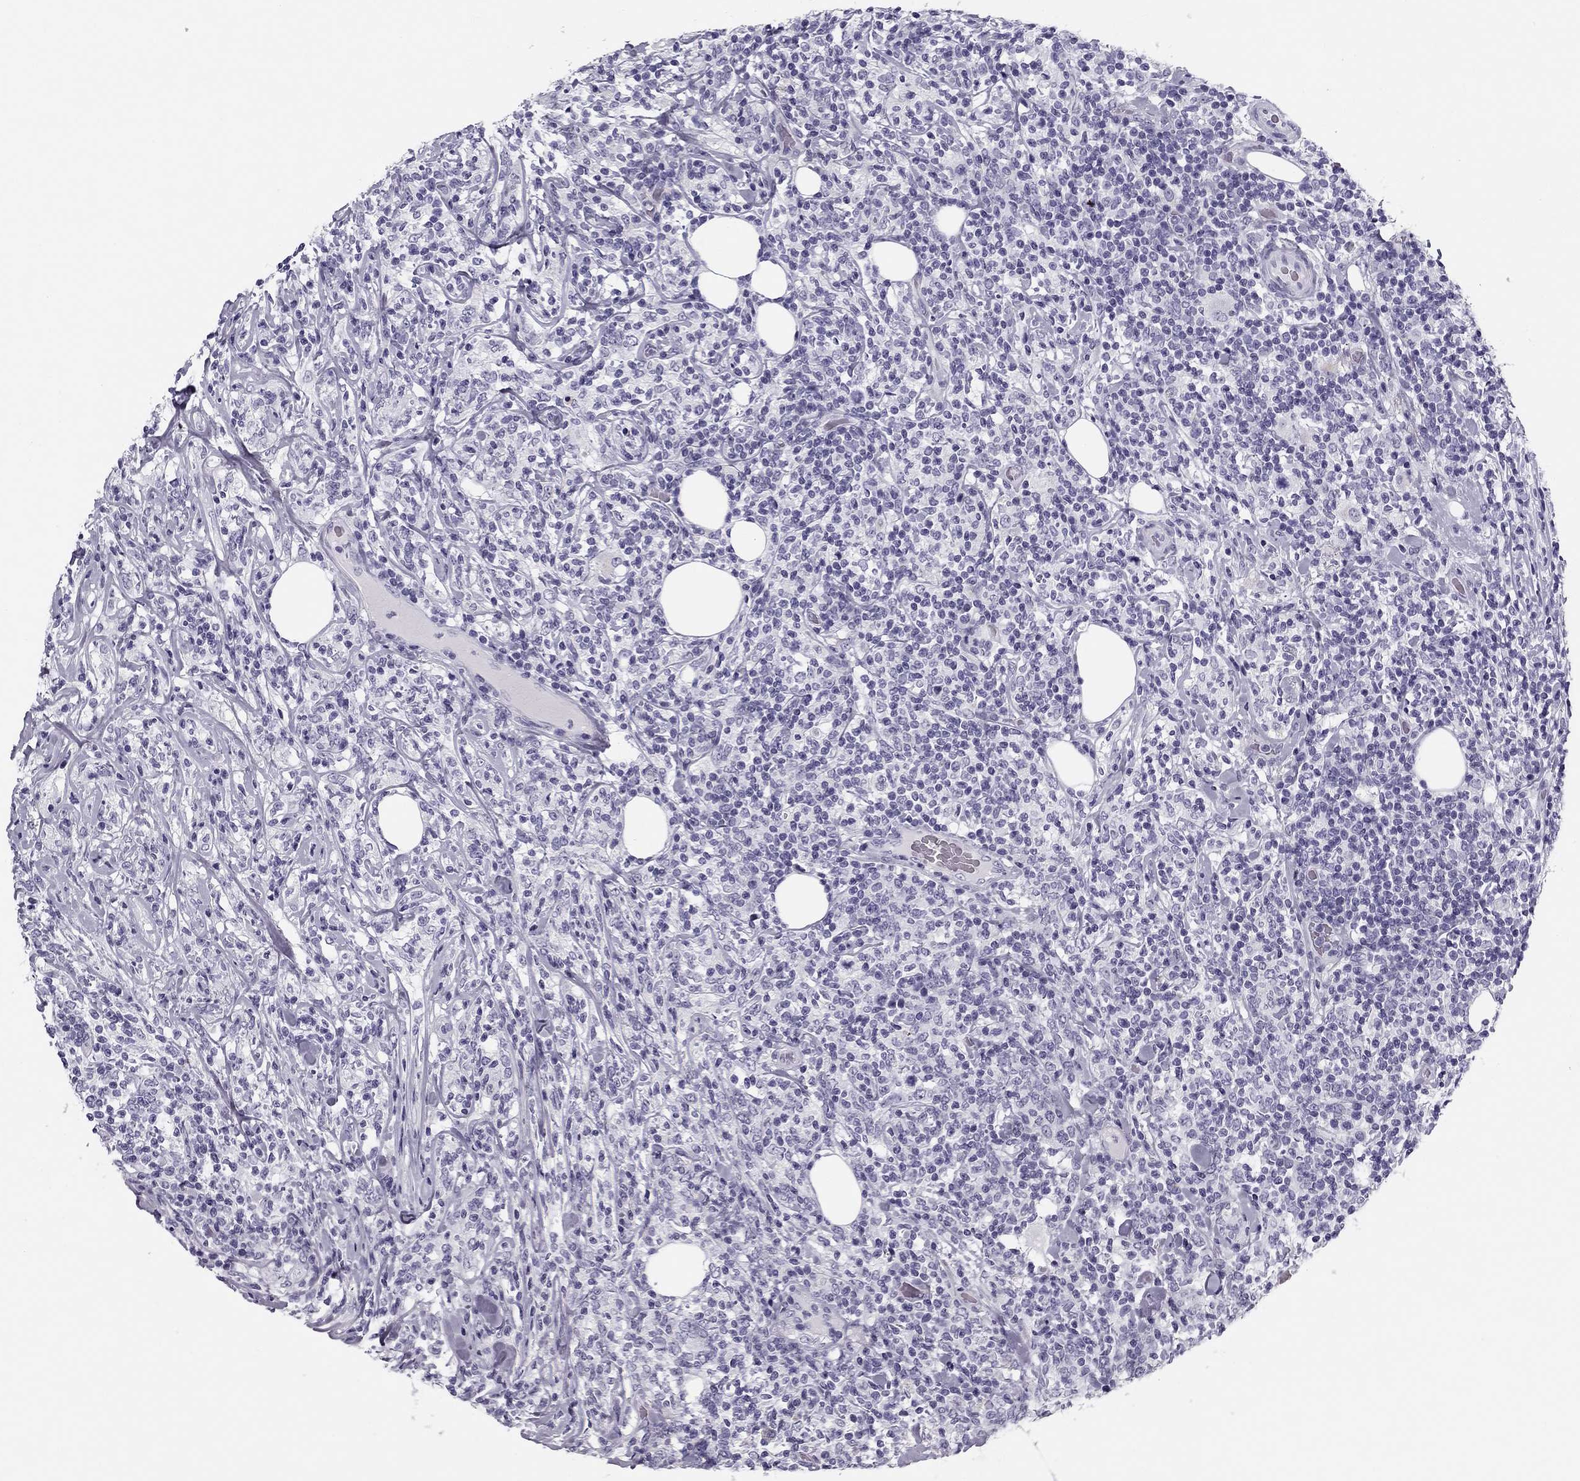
{"staining": {"intensity": "negative", "quantity": "none", "location": "none"}, "tissue": "lymphoma", "cell_type": "Tumor cells", "image_type": "cancer", "snomed": [{"axis": "morphology", "description": "Malignant lymphoma, non-Hodgkin's type, High grade"}, {"axis": "topography", "description": "Lymph node"}], "caption": "An image of lymphoma stained for a protein displays no brown staining in tumor cells.", "gene": "MC5R", "patient": {"sex": "female", "age": 84}}